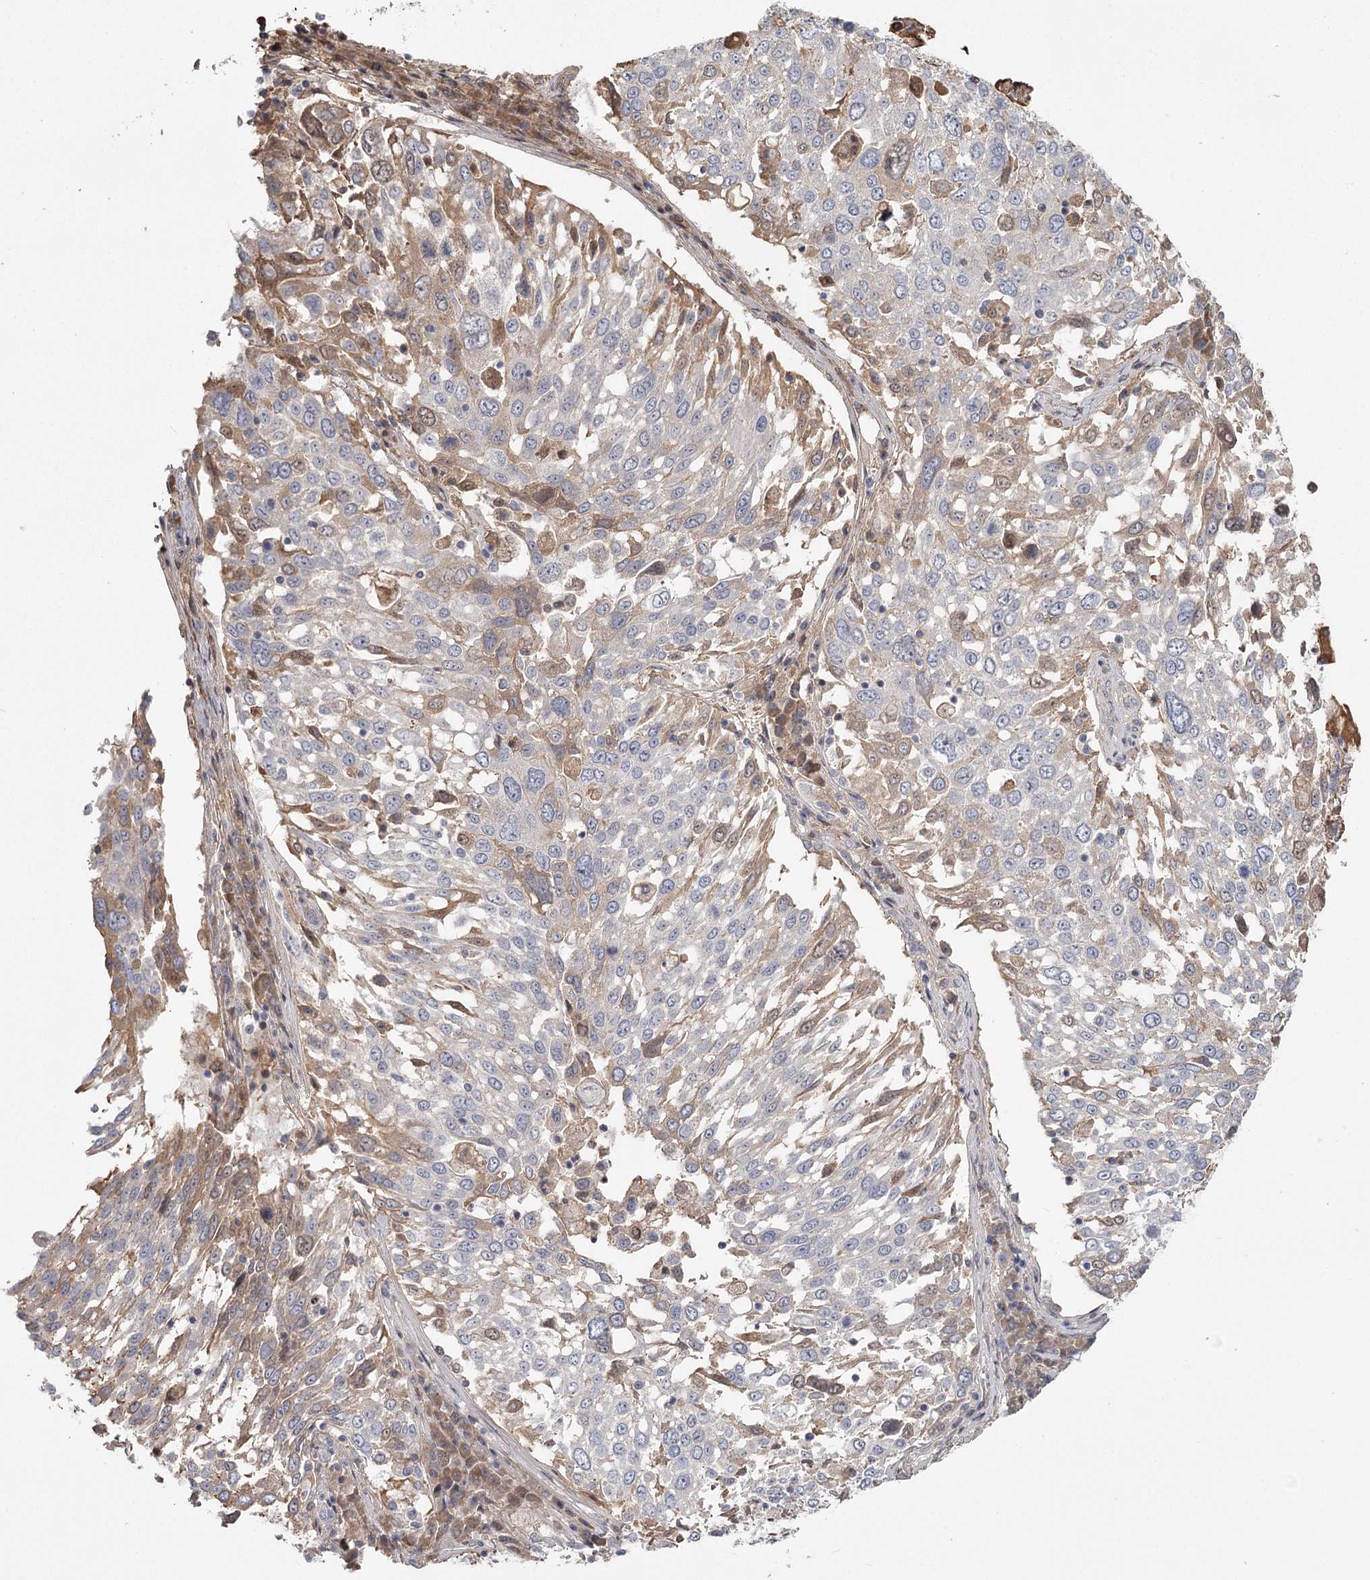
{"staining": {"intensity": "moderate", "quantity": "<25%", "location": "cytoplasmic/membranous"}, "tissue": "lung cancer", "cell_type": "Tumor cells", "image_type": "cancer", "snomed": [{"axis": "morphology", "description": "Squamous cell carcinoma, NOS"}, {"axis": "topography", "description": "Lung"}], "caption": "Tumor cells demonstrate low levels of moderate cytoplasmic/membranous positivity in about <25% of cells in human lung cancer. Nuclei are stained in blue.", "gene": "DHRS9", "patient": {"sex": "male", "age": 65}}